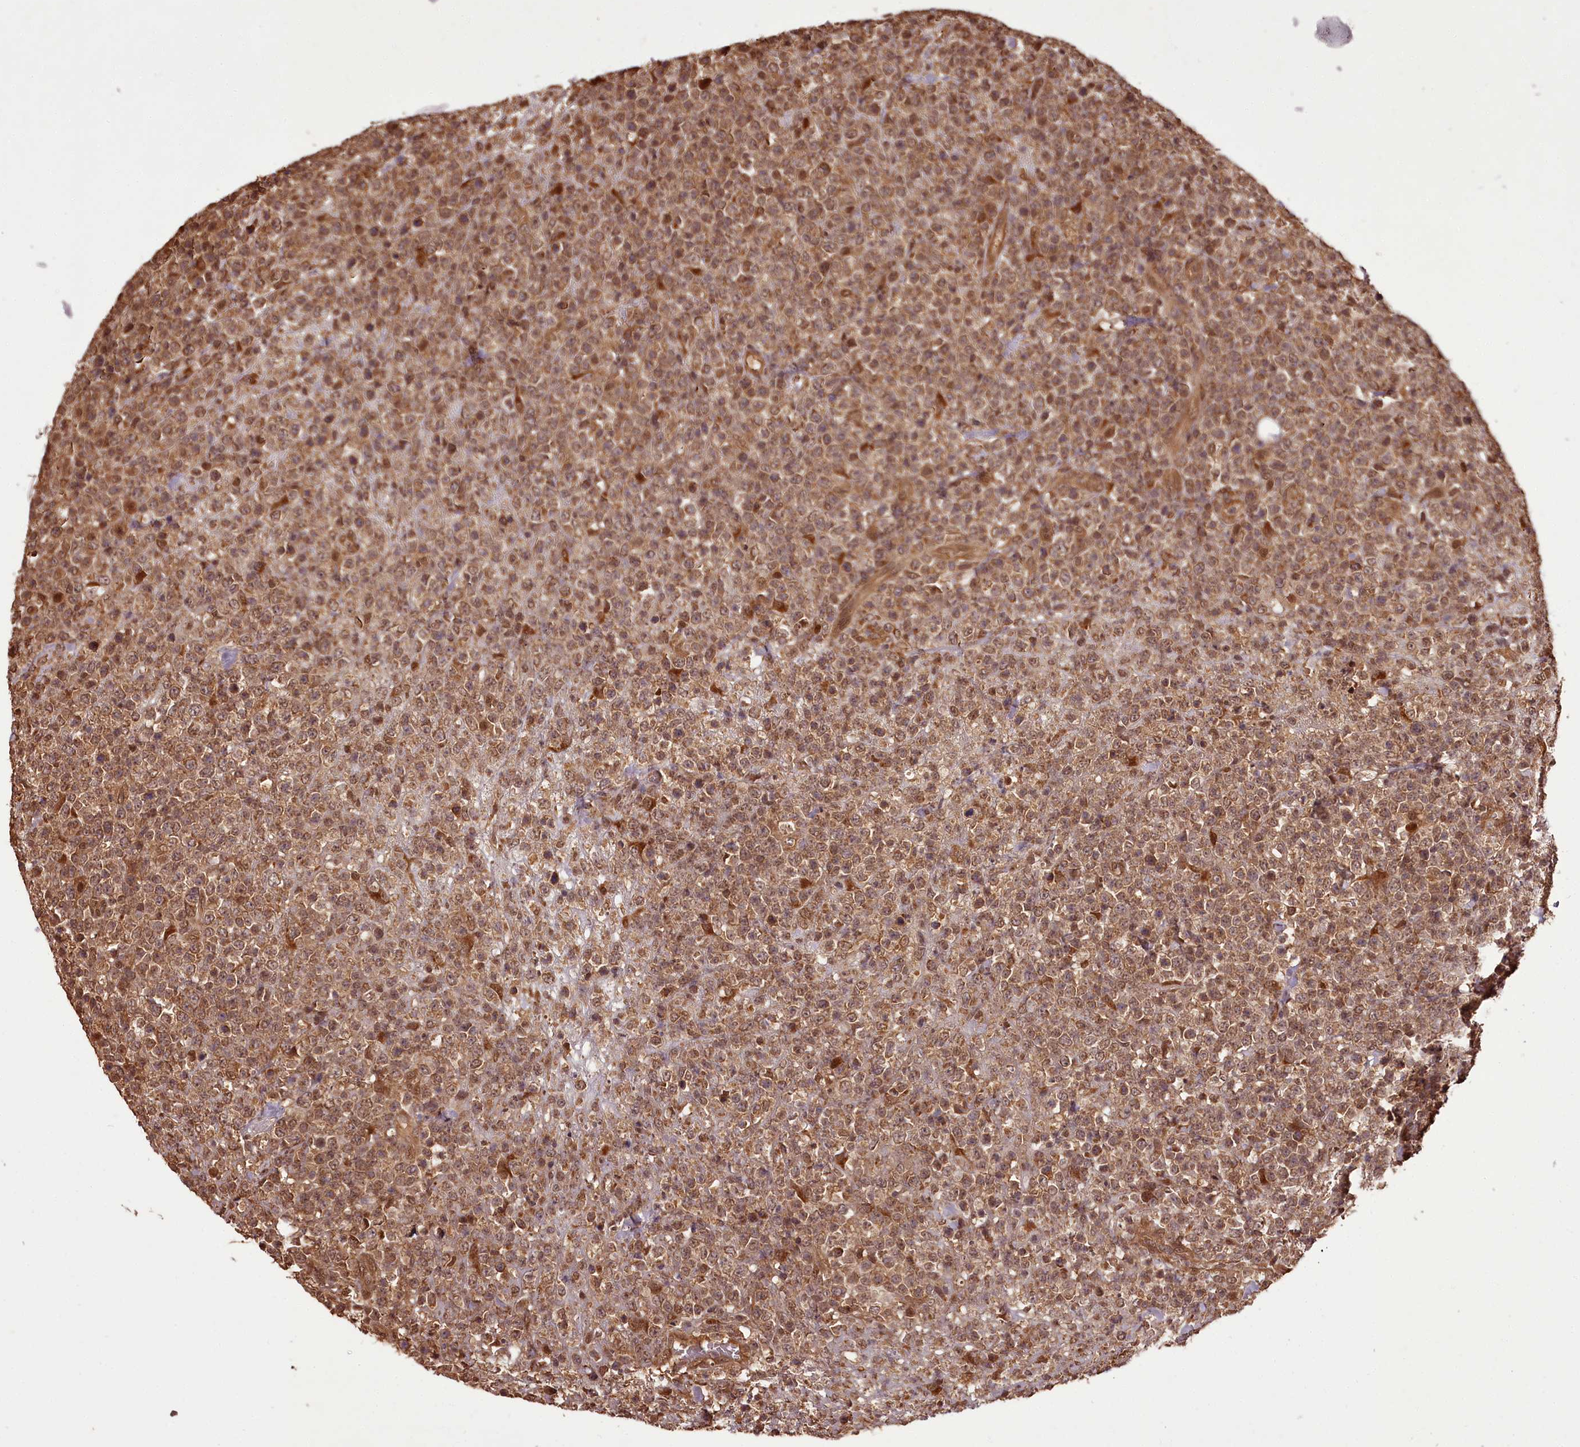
{"staining": {"intensity": "moderate", "quantity": ">75%", "location": "cytoplasmic/membranous"}, "tissue": "lymphoma", "cell_type": "Tumor cells", "image_type": "cancer", "snomed": [{"axis": "morphology", "description": "Malignant lymphoma, non-Hodgkin's type, High grade"}, {"axis": "topography", "description": "Colon"}], "caption": "A brown stain highlights moderate cytoplasmic/membranous staining of a protein in lymphoma tumor cells. The staining is performed using DAB (3,3'-diaminobenzidine) brown chromogen to label protein expression. The nuclei are counter-stained blue using hematoxylin.", "gene": "NPRL2", "patient": {"sex": "female", "age": 53}}